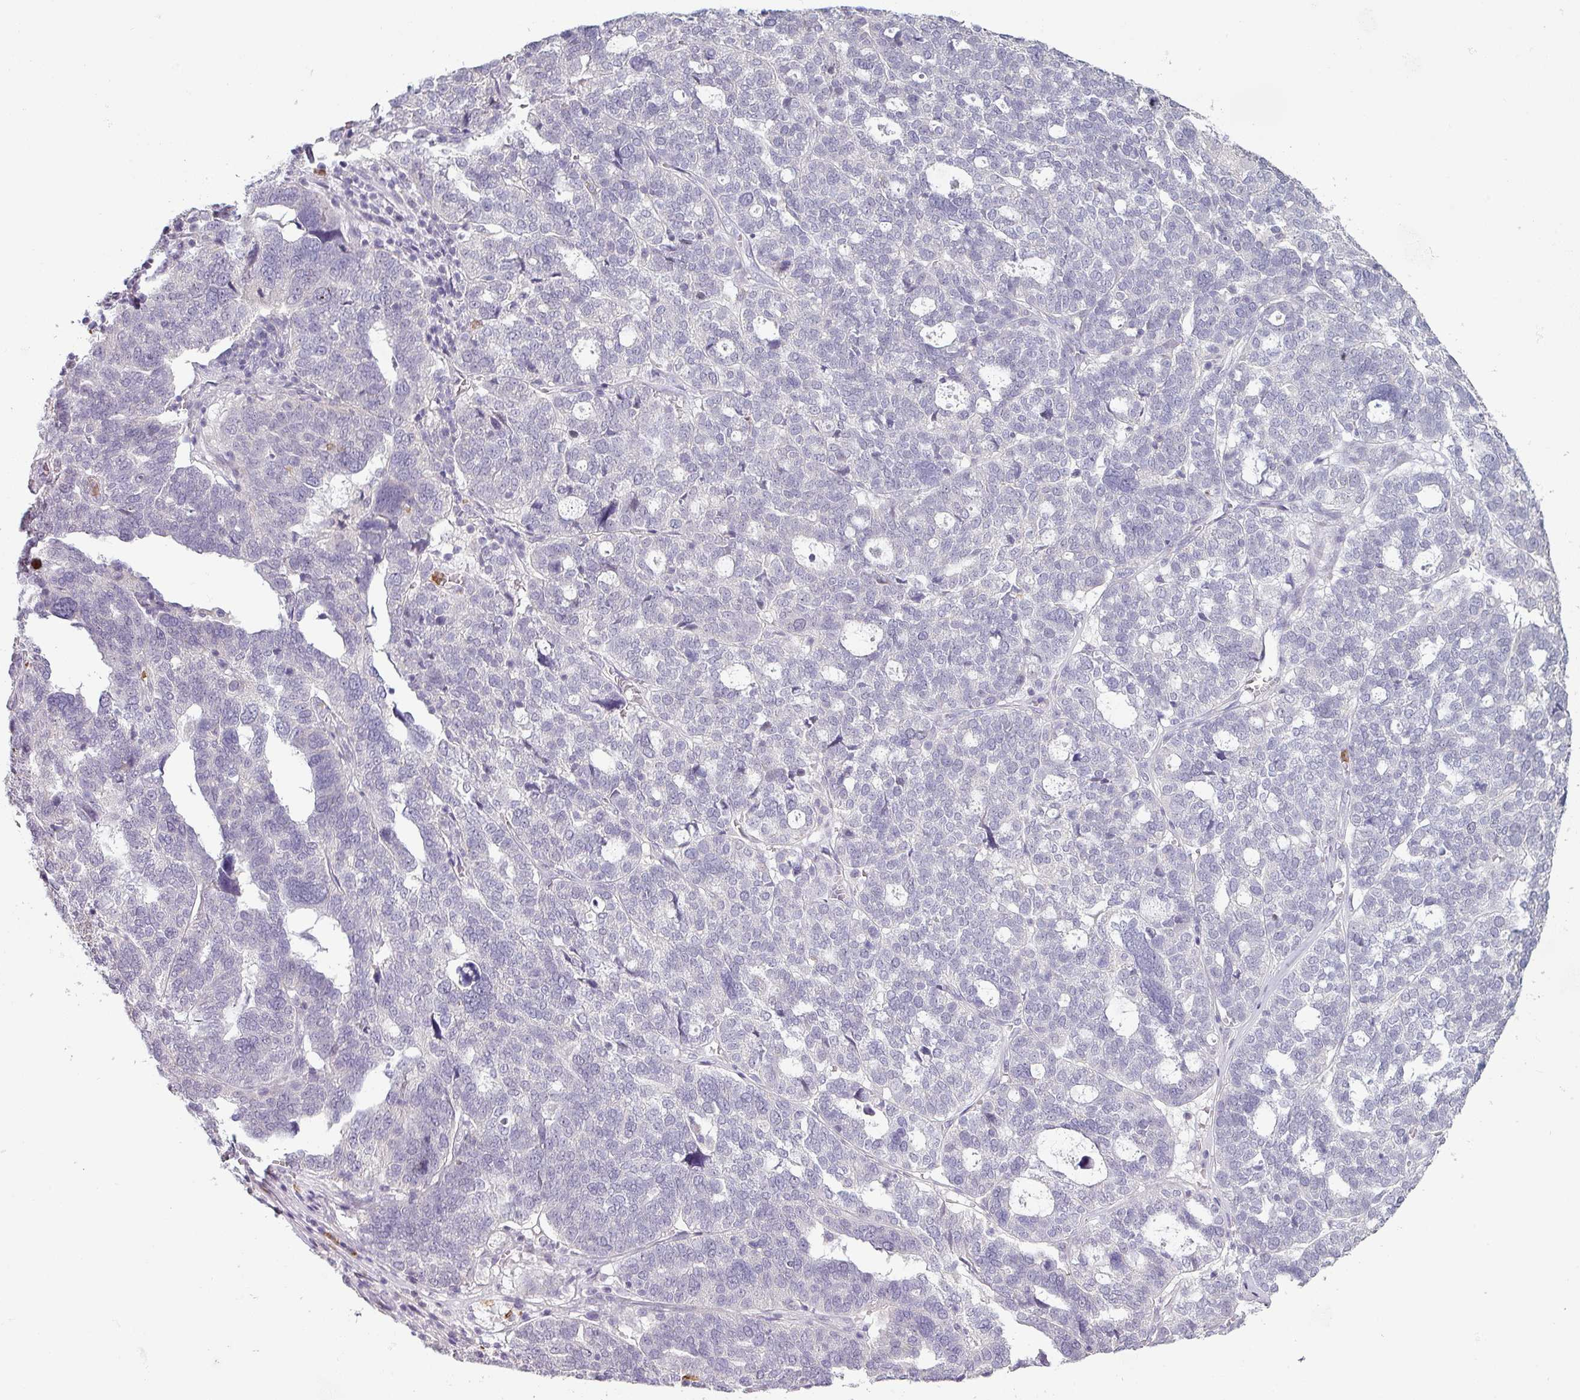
{"staining": {"intensity": "negative", "quantity": "none", "location": "none"}, "tissue": "ovarian cancer", "cell_type": "Tumor cells", "image_type": "cancer", "snomed": [{"axis": "morphology", "description": "Cystadenocarcinoma, serous, NOS"}, {"axis": "topography", "description": "Ovary"}], "caption": "This is an IHC photomicrograph of ovarian serous cystadenocarcinoma. There is no expression in tumor cells.", "gene": "MAGEC3", "patient": {"sex": "female", "age": 59}}